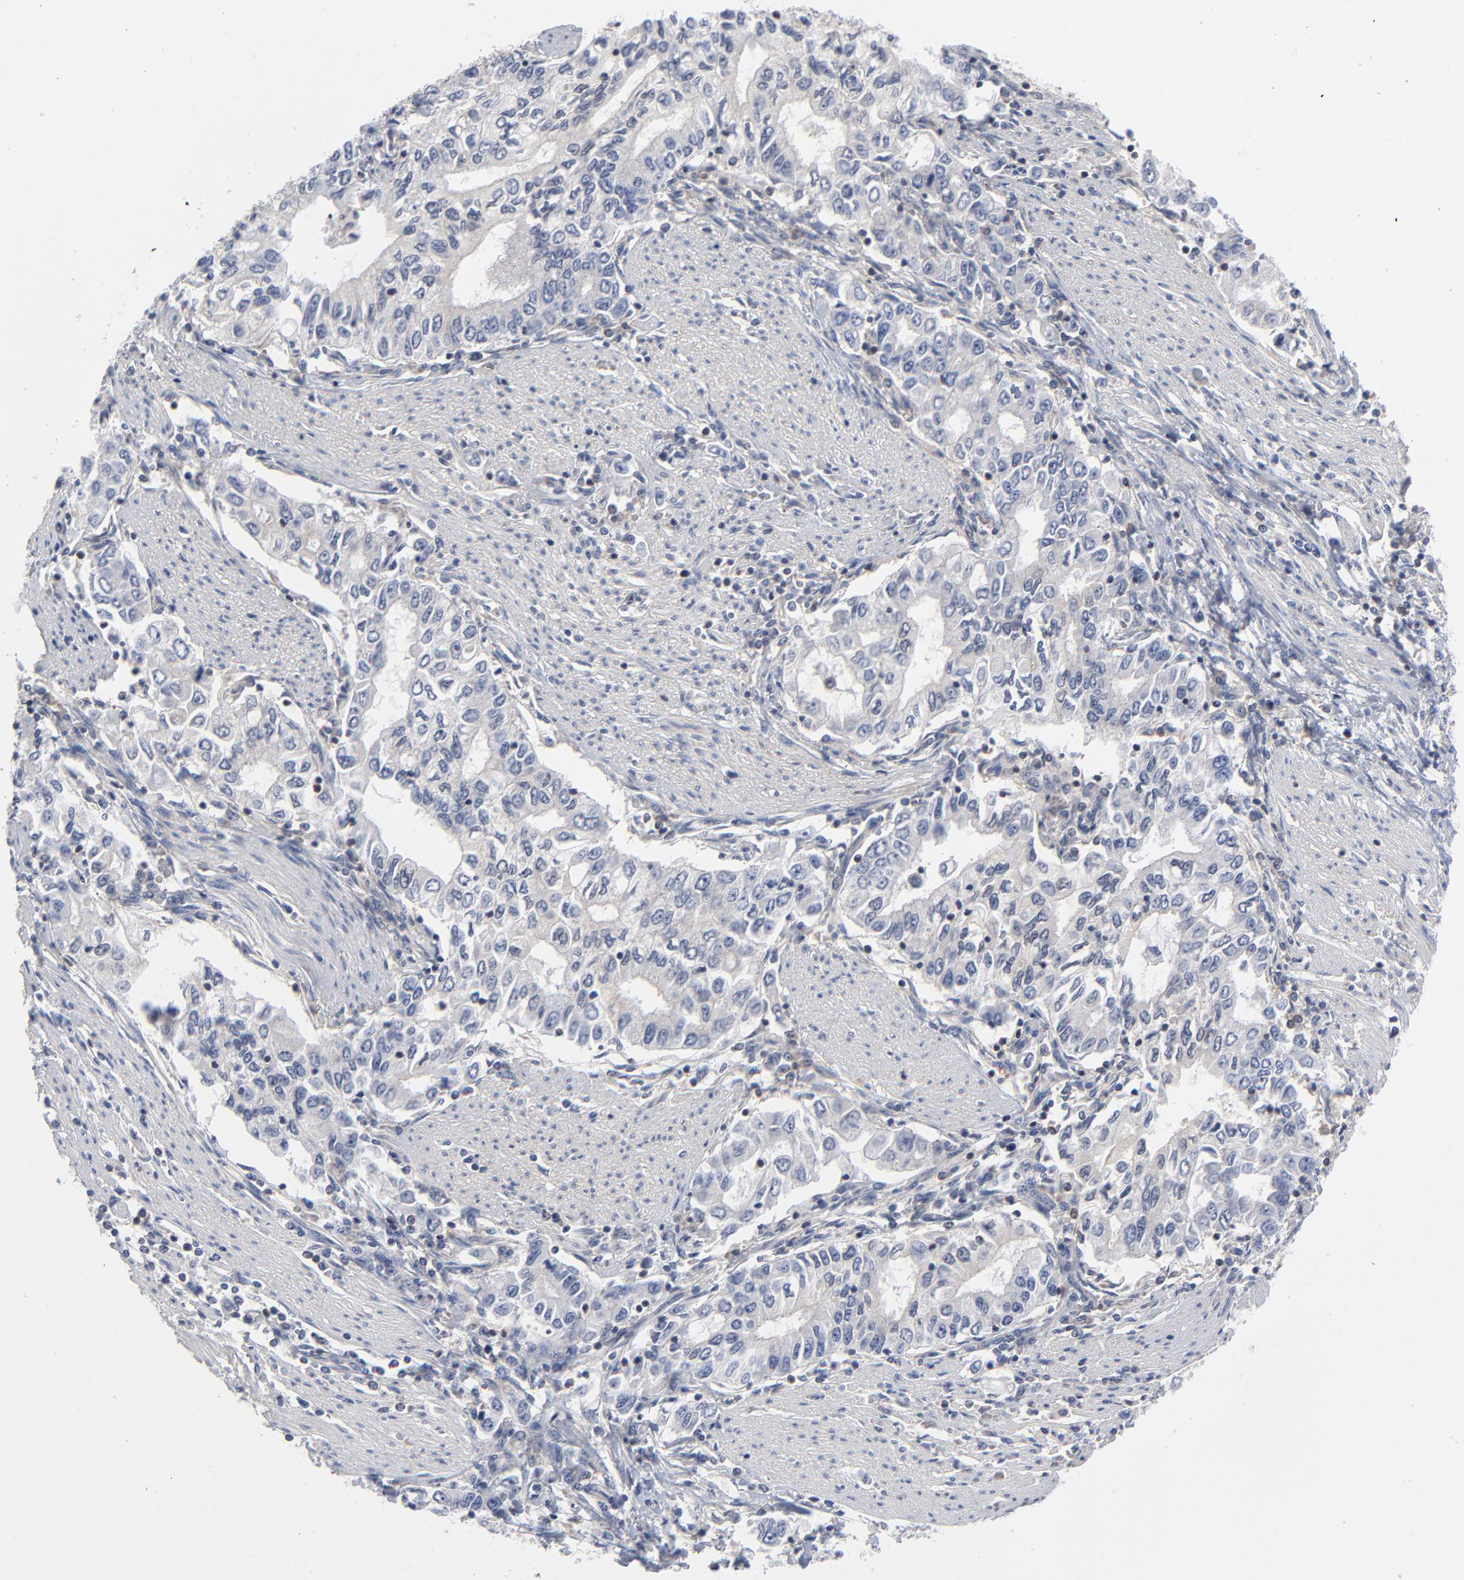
{"staining": {"intensity": "negative", "quantity": "none", "location": "none"}, "tissue": "stomach cancer", "cell_type": "Tumor cells", "image_type": "cancer", "snomed": [{"axis": "morphology", "description": "Adenocarcinoma, NOS"}, {"axis": "topography", "description": "Stomach, lower"}], "caption": "Stomach adenocarcinoma was stained to show a protein in brown. There is no significant positivity in tumor cells.", "gene": "CAB39L", "patient": {"sex": "female", "age": 72}}